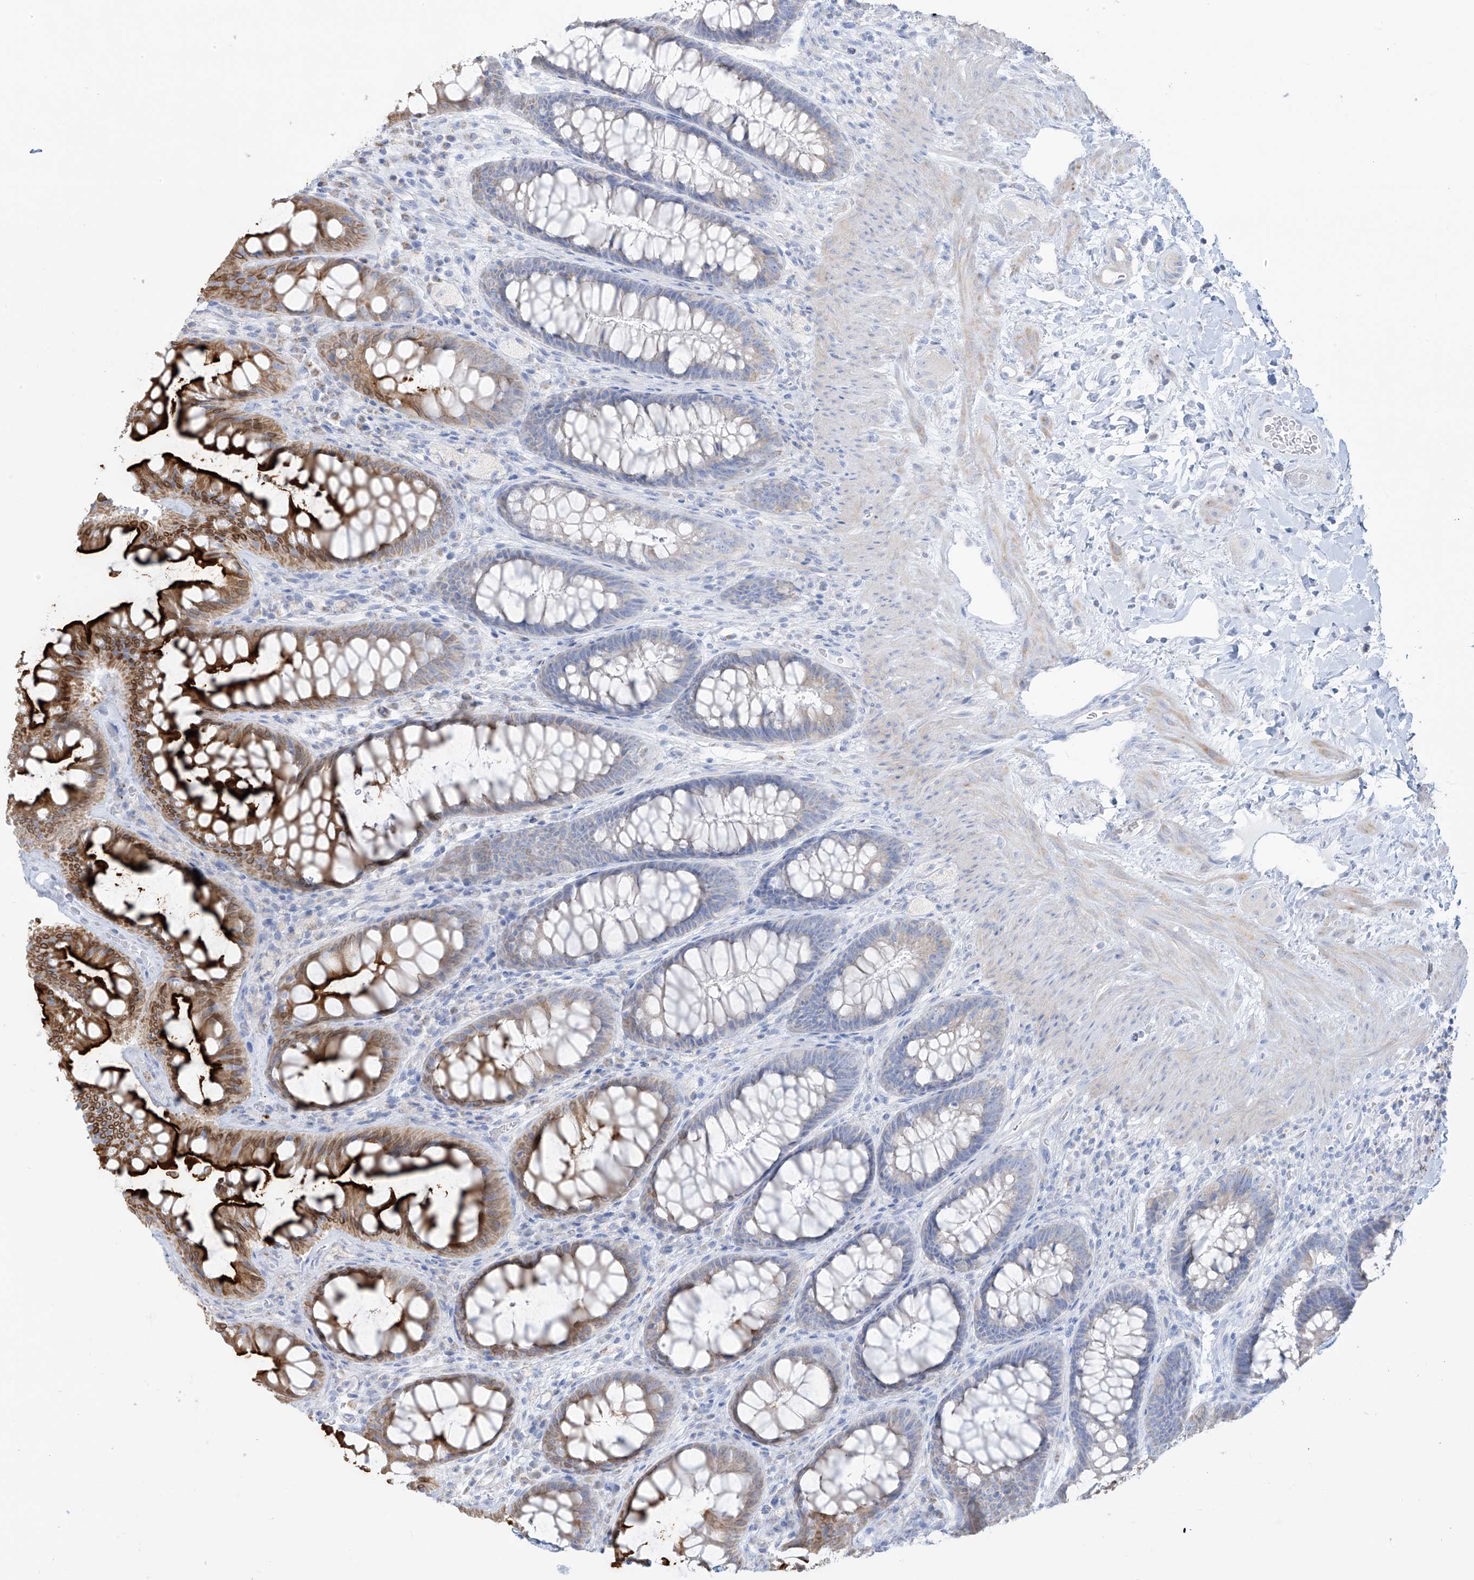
{"staining": {"intensity": "strong", "quantity": "<25%", "location": "cytoplasmic/membranous"}, "tissue": "rectum", "cell_type": "Glandular cells", "image_type": "normal", "snomed": [{"axis": "morphology", "description": "Normal tissue, NOS"}, {"axis": "topography", "description": "Rectum"}], "caption": "Rectum stained for a protein (brown) demonstrates strong cytoplasmic/membranous positive staining in about <25% of glandular cells.", "gene": "SLC26A3", "patient": {"sex": "female", "age": 46}}